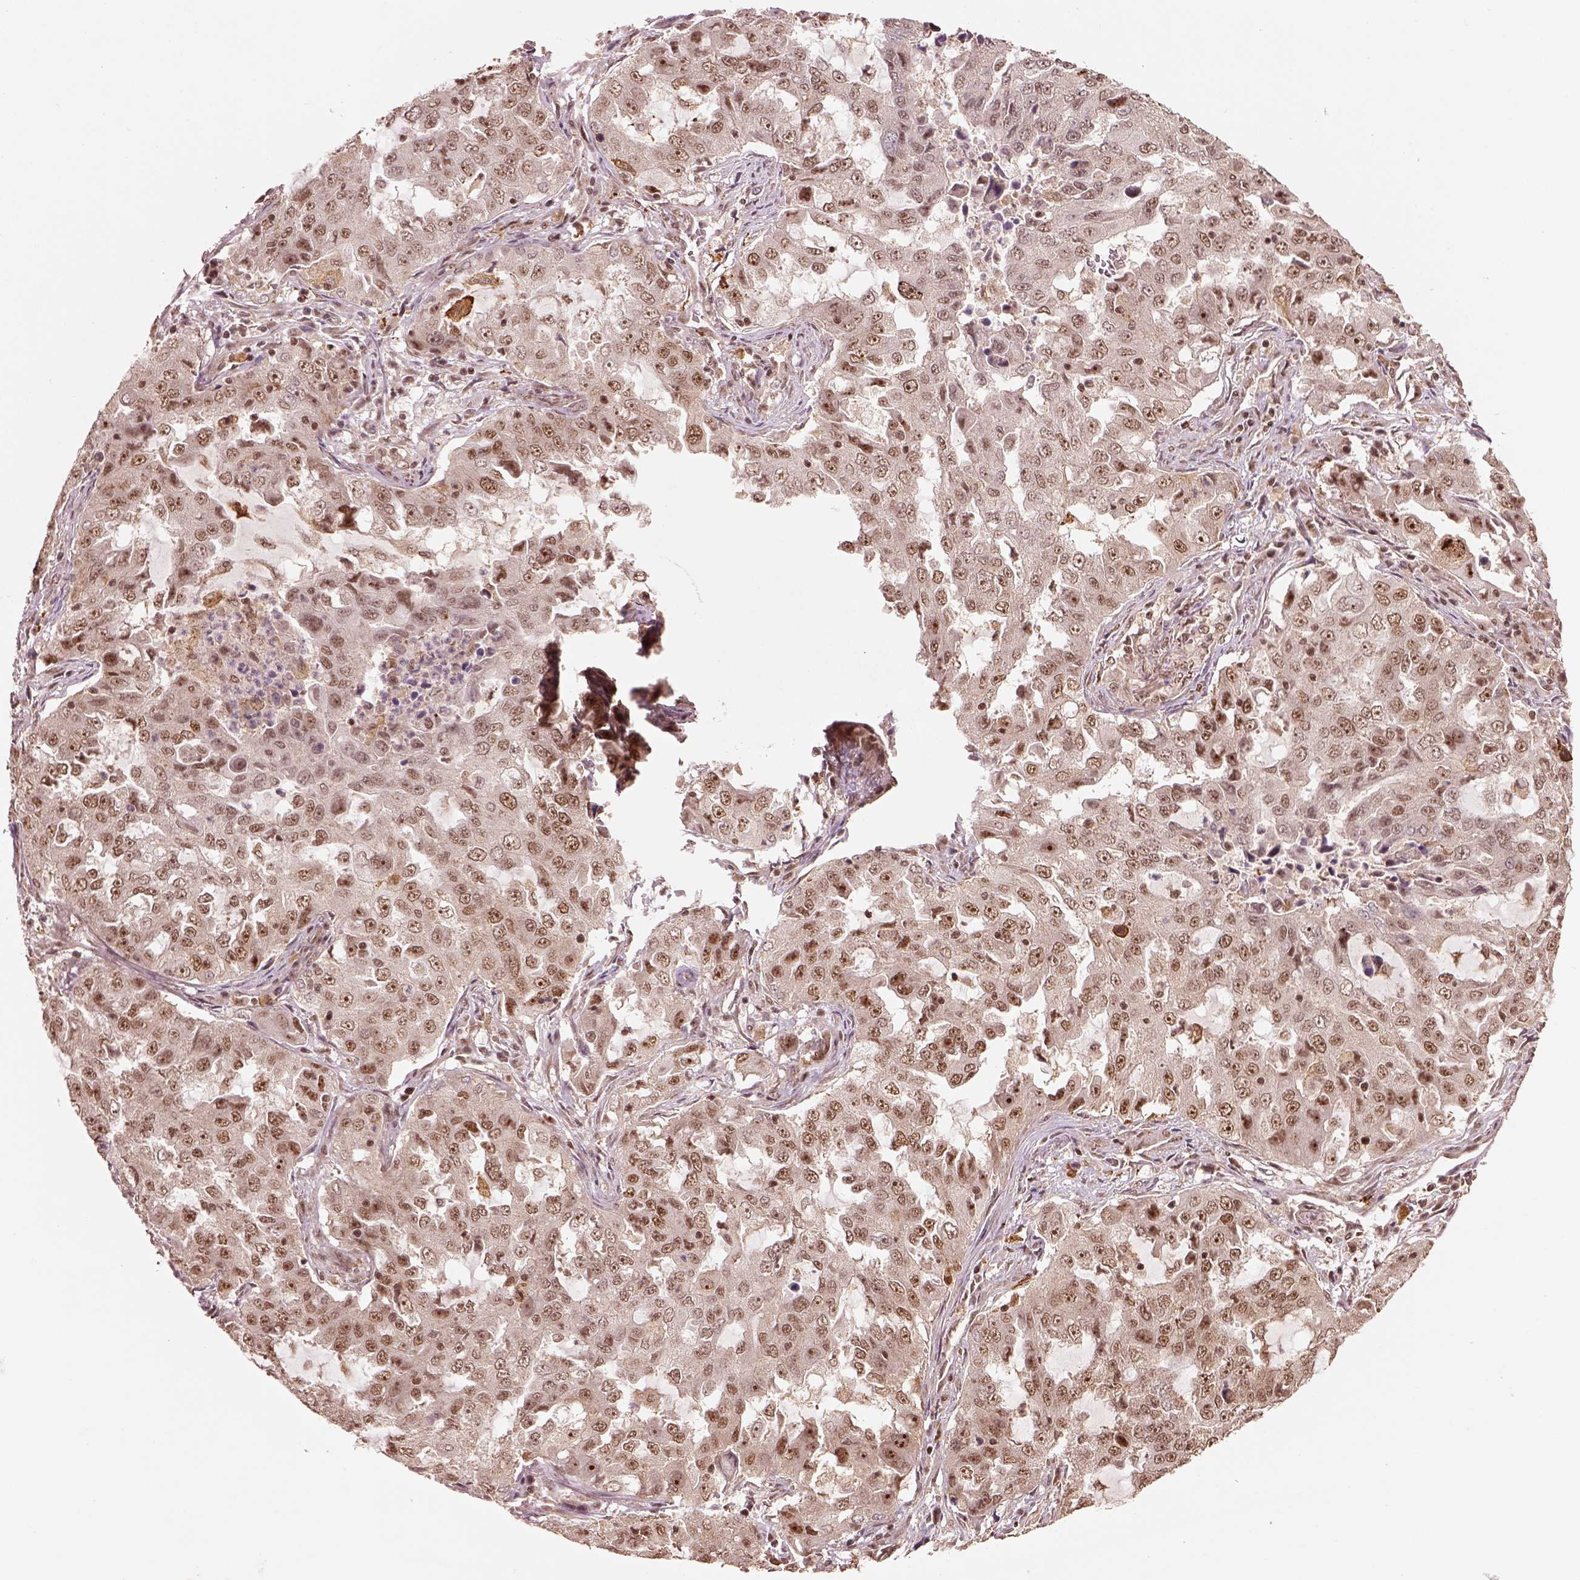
{"staining": {"intensity": "moderate", "quantity": ">75%", "location": "nuclear"}, "tissue": "lung cancer", "cell_type": "Tumor cells", "image_type": "cancer", "snomed": [{"axis": "morphology", "description": "Adenocarcinoma, NOS"}, {"axis": "topography", "description": "Lung"}], "caption": "This histopathology image exhibits IHC staining of lung cancer, with medium moderate nuclear positivity in approximately >75% of tumor cells.", "gene": "BRD9", "patient": {"sex": "female", "age": 61}}